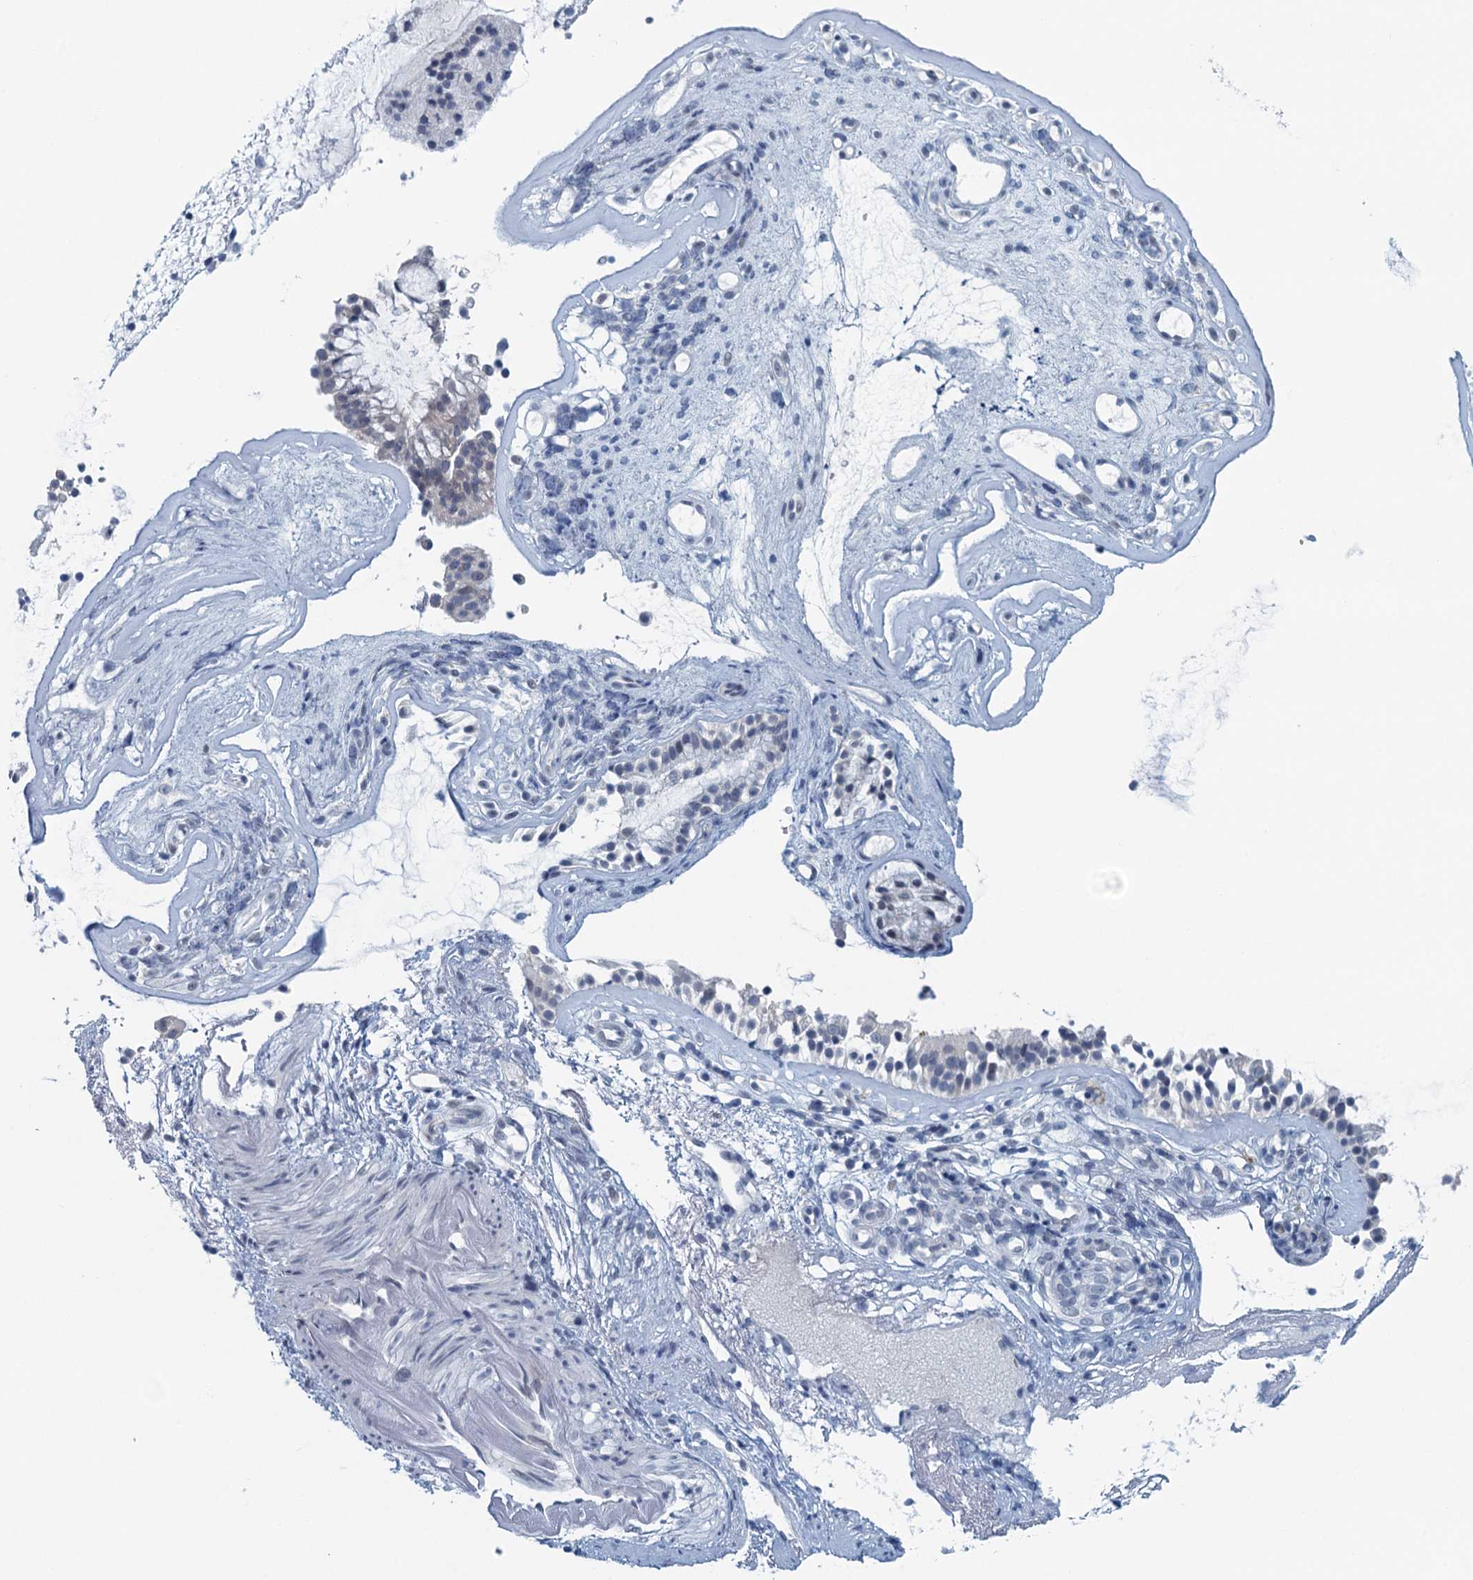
{"staining": {"intensity": "negative", "quantity": "none", "location": "none"}, "tissue": "nasopharynx", "cell_type": "Respiratory epithelial cells", "image_type": "normal", "snomed": [{"axis": "morphology", "description": "Normal tissue, NOS"}, {"axis": "topography", "description": "Nasopharynx"}], "caption": "This is an IHC photomicrograph of normal nasopharynx. There is no staining in respiratory epithelial cells.", "gene": "C16orf95", "patient": {"sex": "female", "age": 39}}